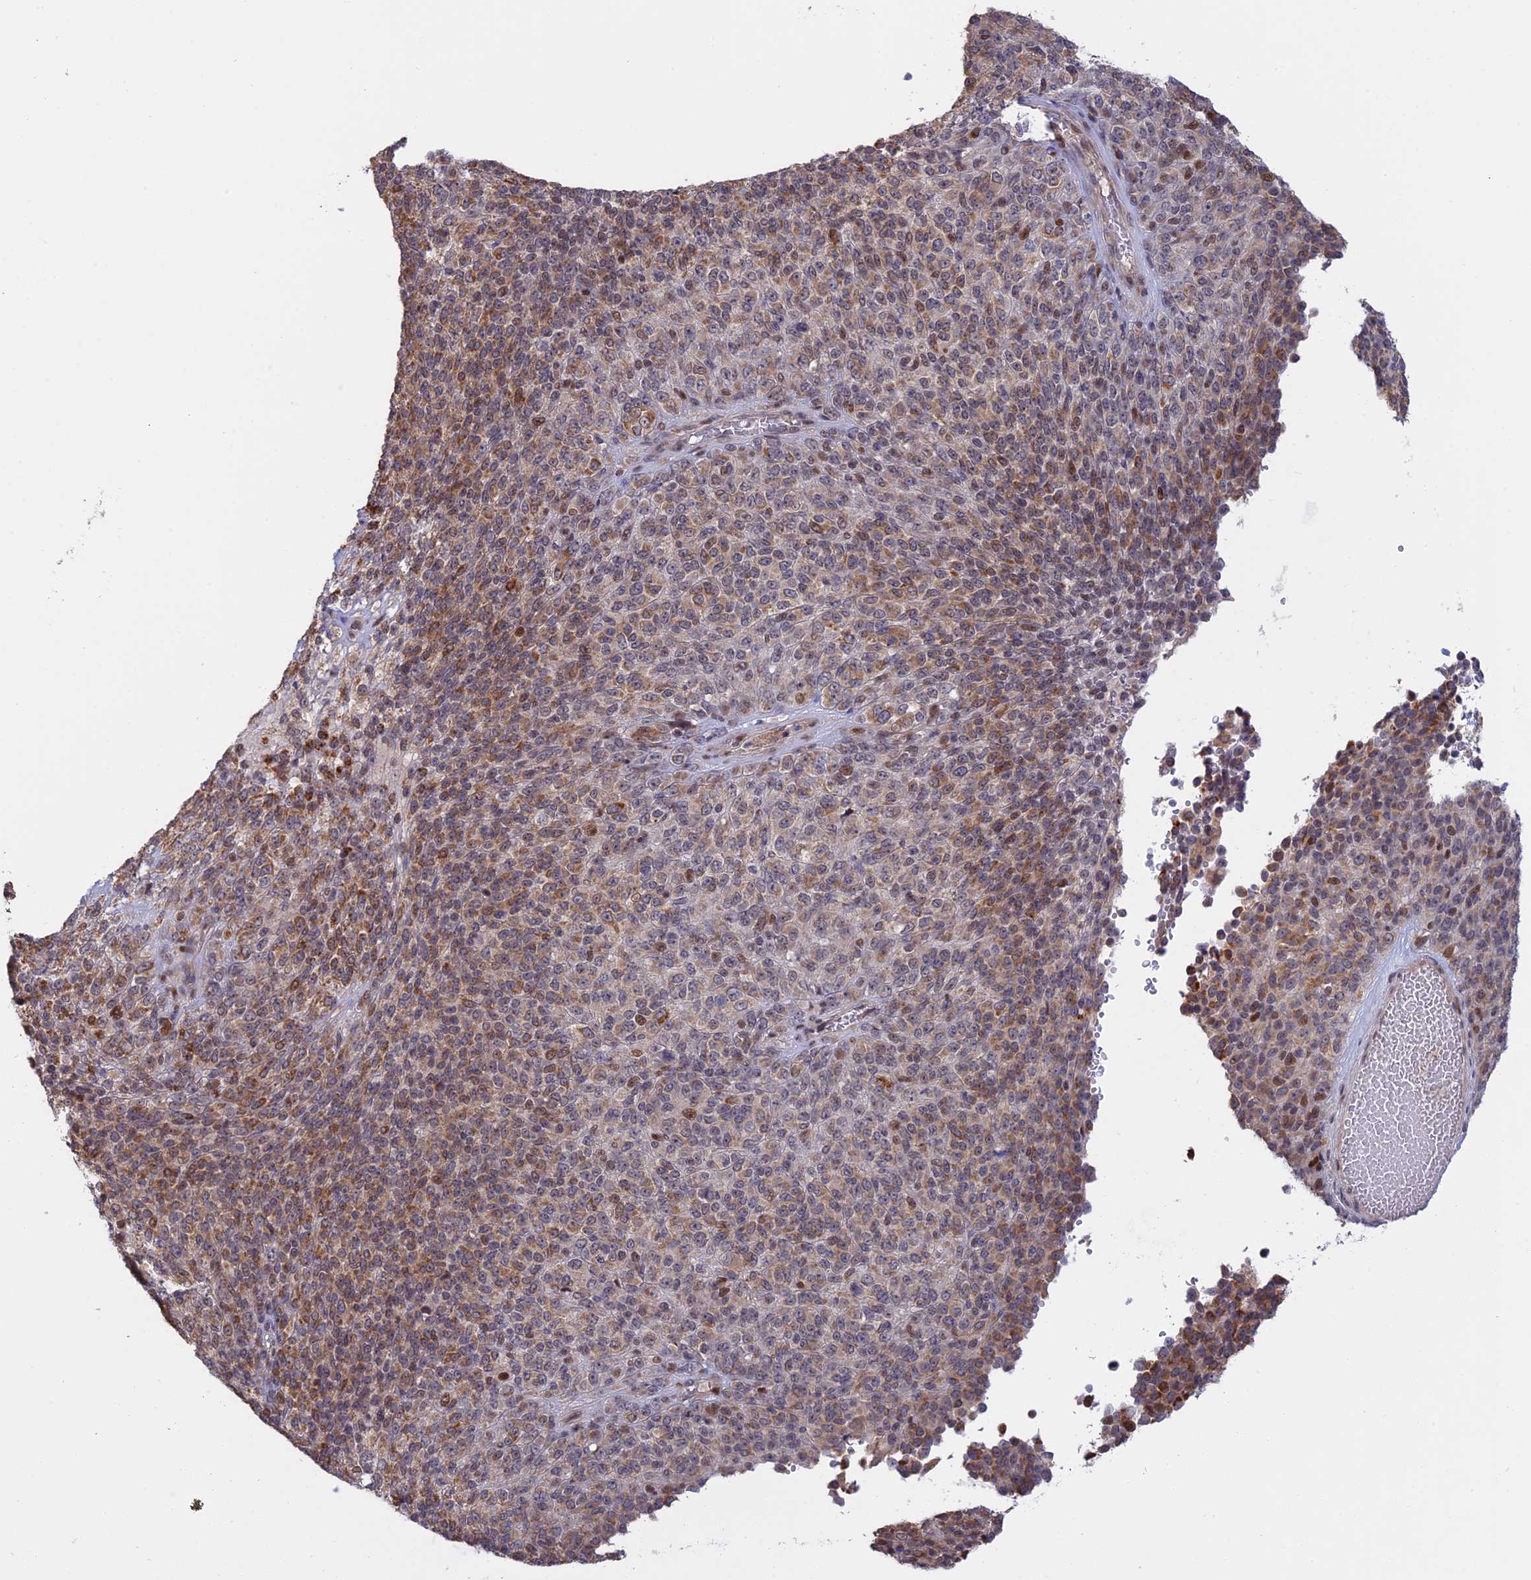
{"staining": {"intensity": "moderate", "quantity": ">75%", "location": "cytoplasmic/membranous,nuclear"}, "tissue": "melanoma", "cell_type": "Tumor cells", "image_type": "cancer", "snomed": [{"axis": "morphology", "description": "Malignant melanoma, Metastatic site"}, {"axis": "topography", "description": "Brain"}], "caption": "A histopathology image of human melanoma stained for a protein shows moderate cytoplasmic/membranous and nuclear brown staining in tumor cells.", "gene": "GSKIP", "patient": {"sex": "female", "age": 56}}